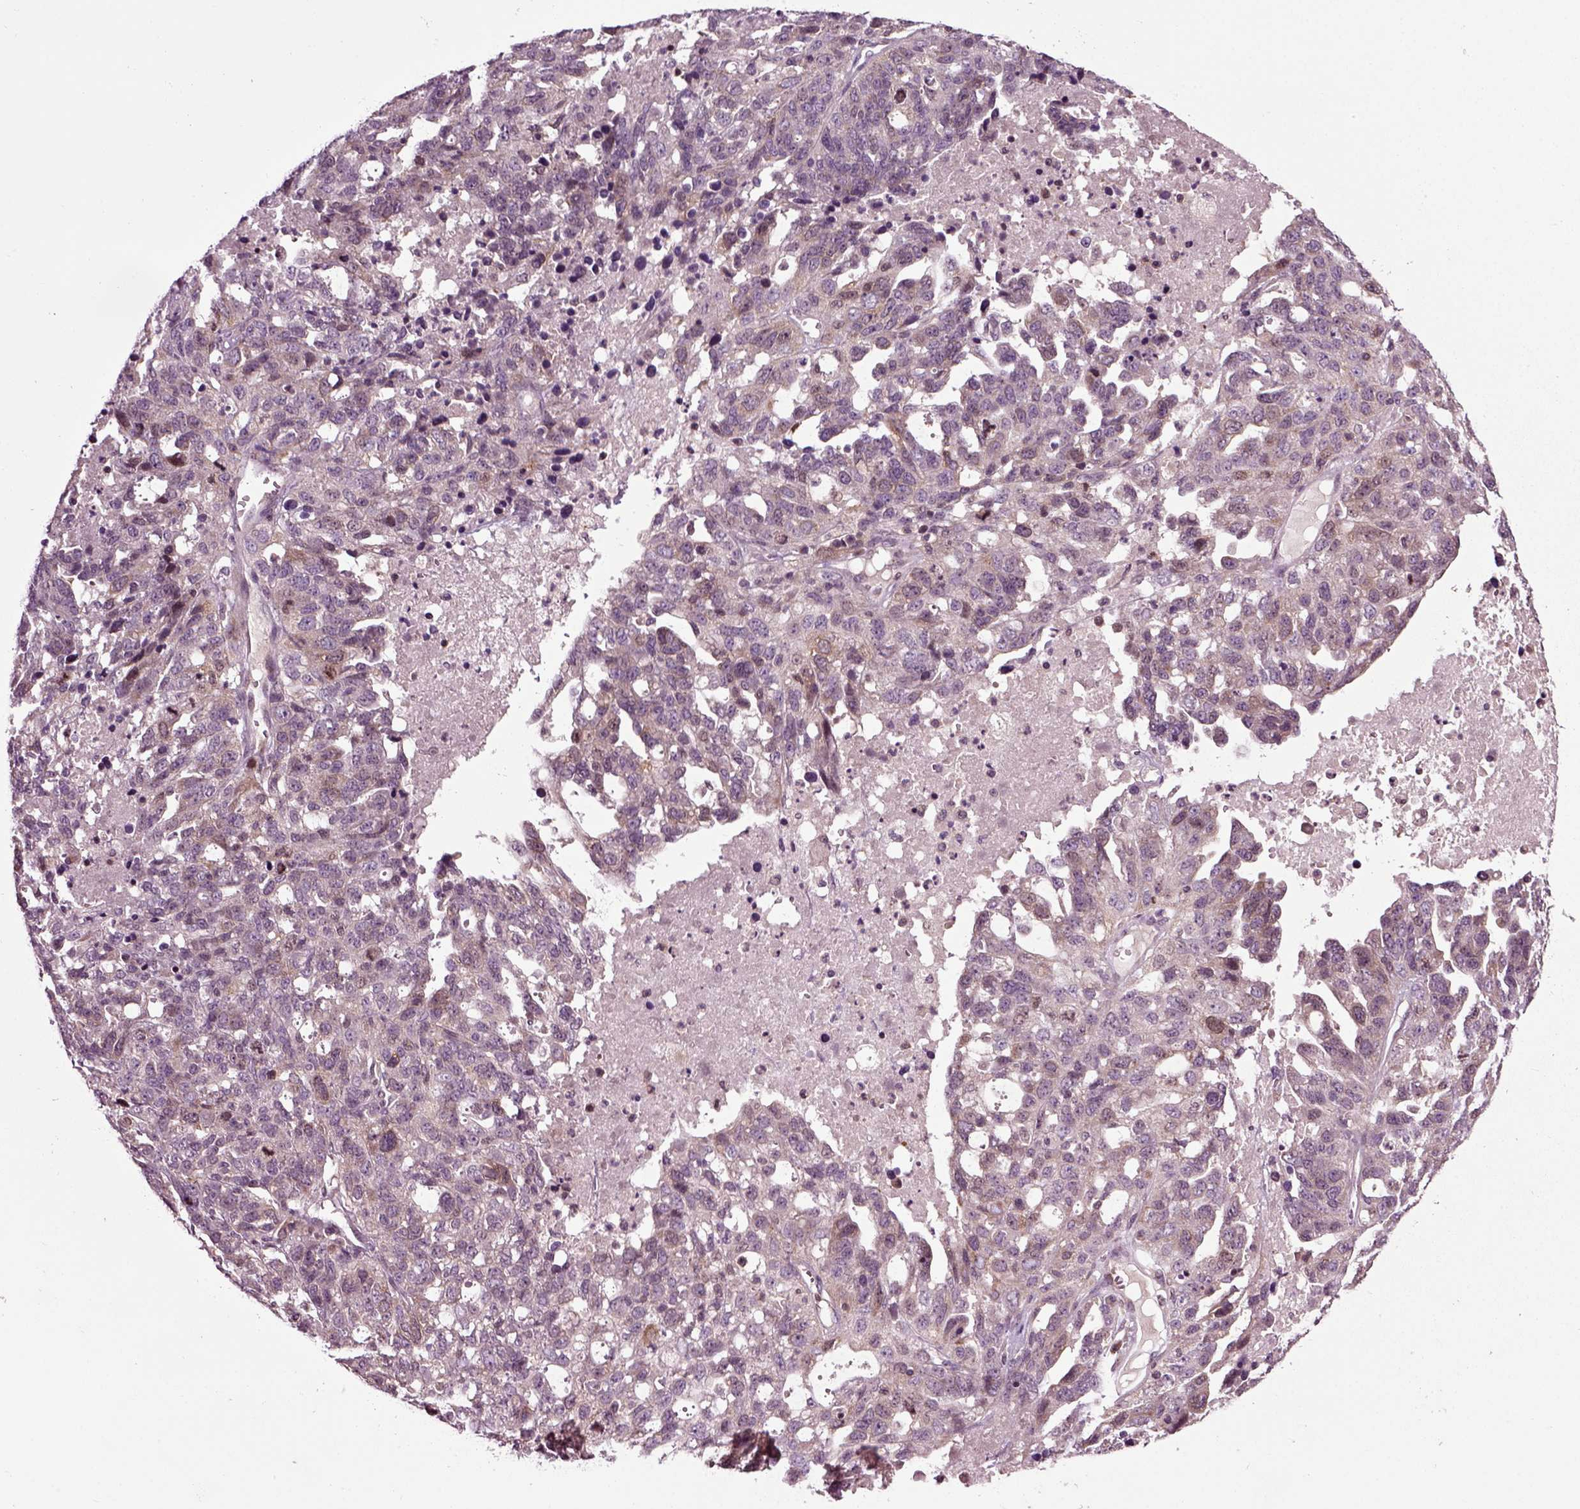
{"staining": {"intensity": "negative", "quantity": "none", "location": "none"}, "tissue": "ovarian cancer", "cell_type": "Tumor cells", "image_type": "cancer", "snomed": [{"axis": "morphology", "description": "Cystadenocarcinoma, serous, NOS"}, {"axis": "topography", "description": "Ovary"}], "caption": "Protein analysis of serous cystadenocarcinoma (ovarian) displays no significant positivity in tumor cells.", "gene": "KNSTRN", "patient": {"sex": "female", "age": 71}}